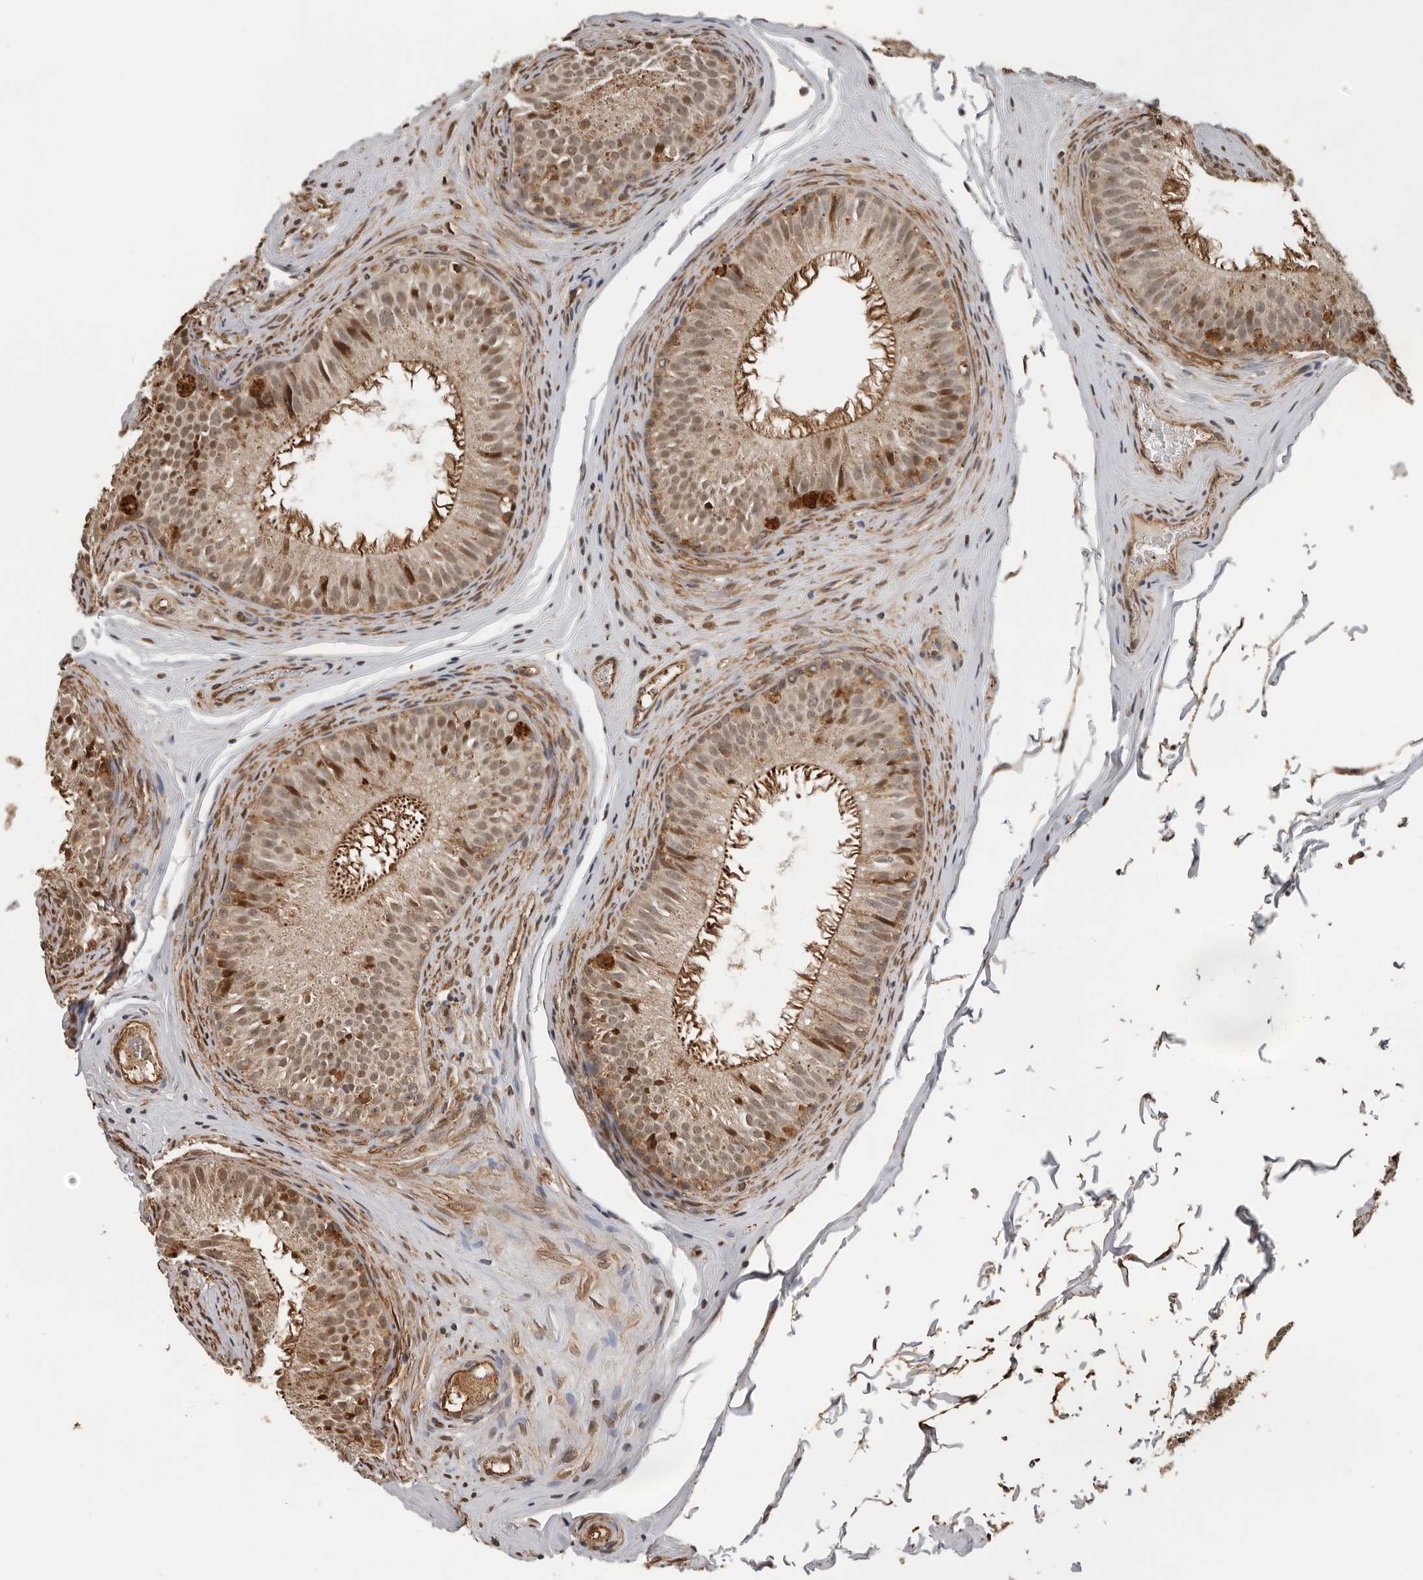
{"staining": {"intensity": "moderate", "quantity": ">75%", "location": "cytoplasmic/membranous,nuclear"}, "tissue": "epididymis", "cell_type": "Glandular cells", "image_type": "normal", "snomed": [{"axis": "morphology", "description": "Normal tissue, NOS"}, {"axis": "topography", "description": "Epididymis"}], "caption": "This is a micrograph of IHC staining of unremarkable epididymis, which shows moderate staining in the cytoplasmic/membranous,nuclear of glandular cells.", "gene": "RNF157", "patient": {"sex": "male", "age": 32}}